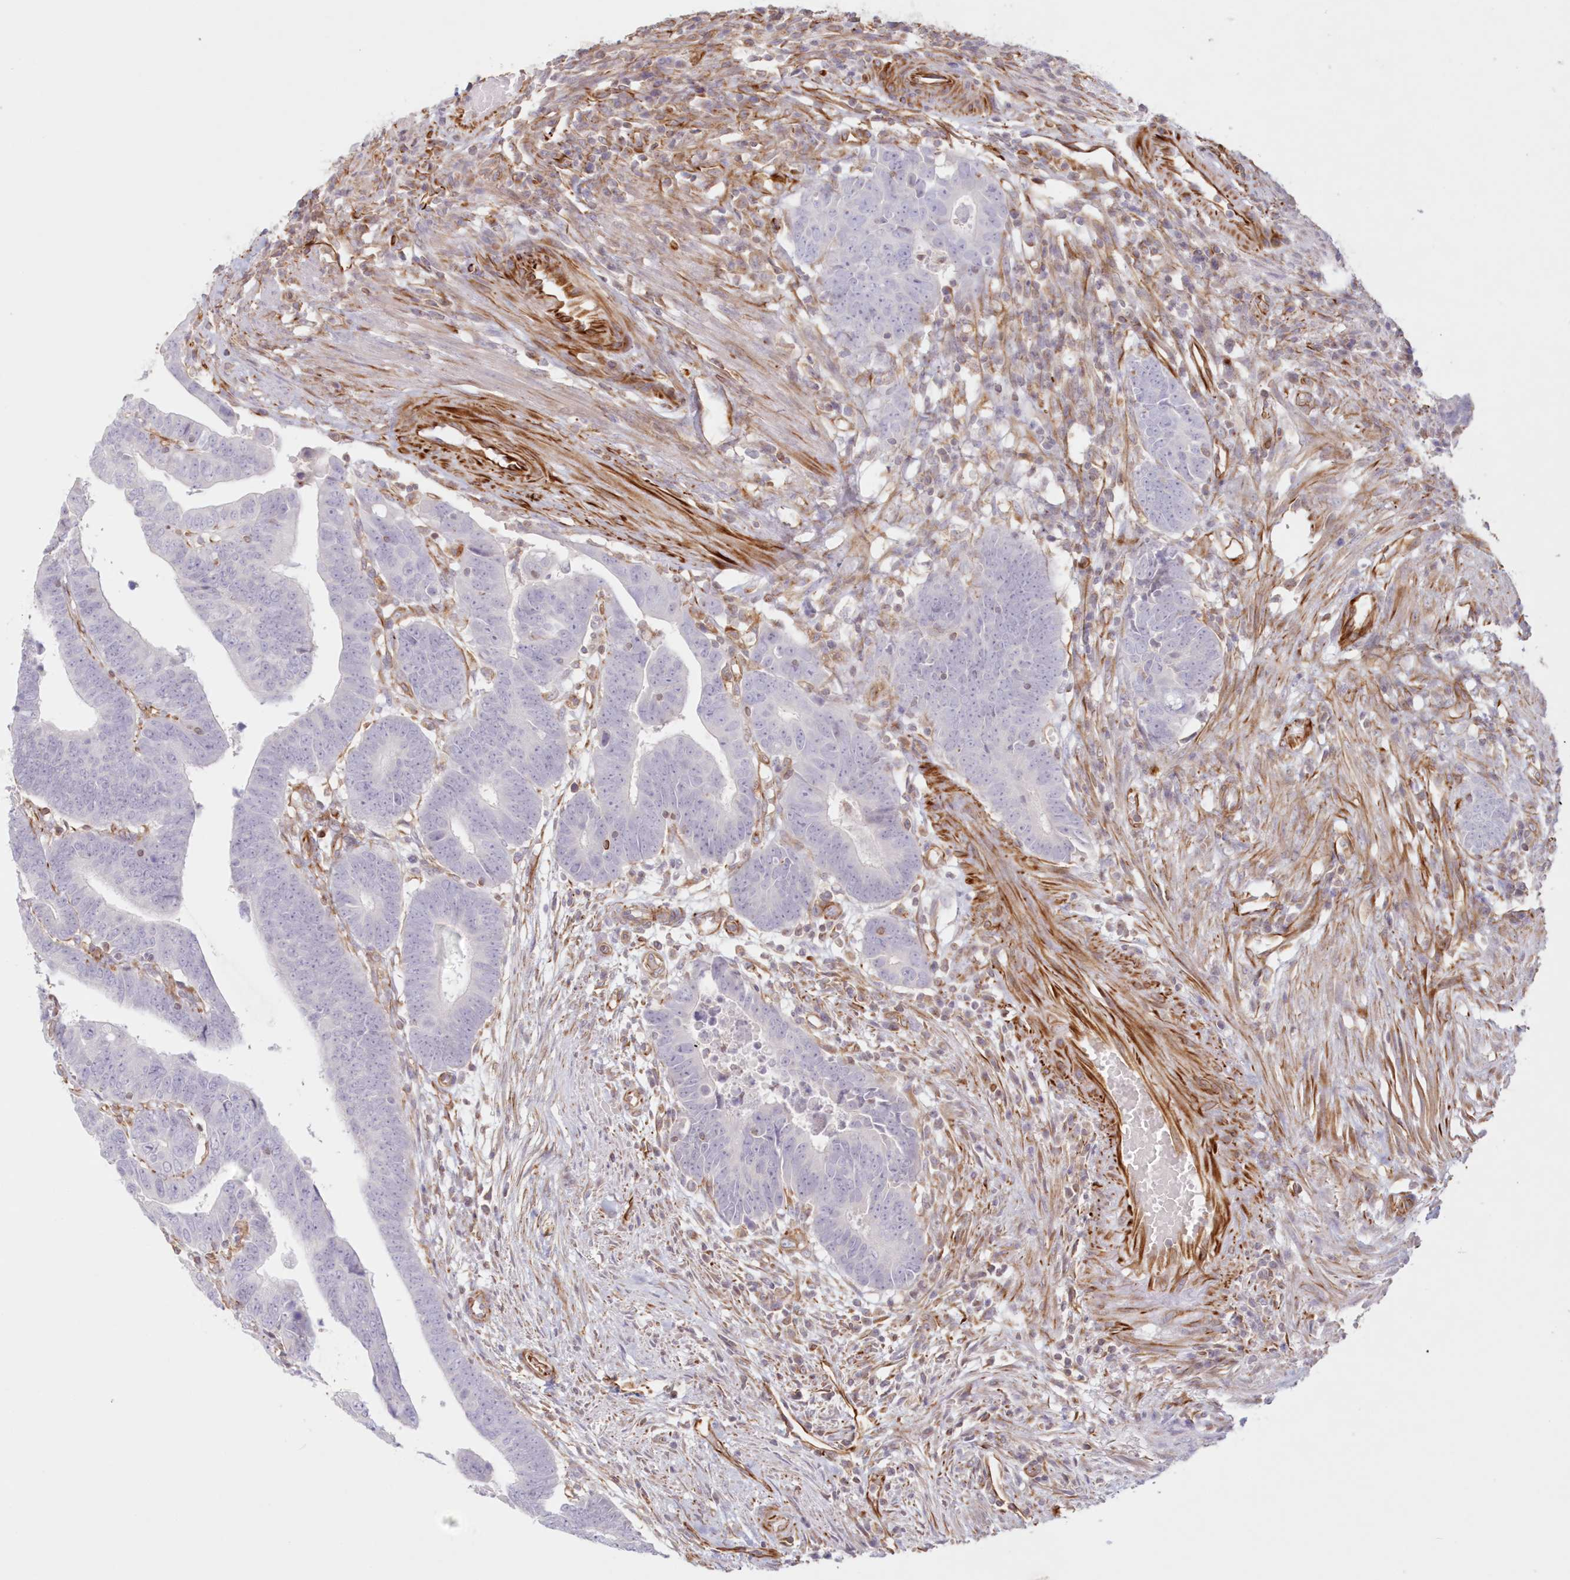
{"staining": {"intensity": "negative", "quantity": "none", "location": "none"}, "tissue": "colorectal cancer", "cell_type": "Tumor cells", "image_type": "cancer", "snomed": [{"axis": "morphology", "description": "Adenocarcinoma, NOS"}, {"axis": "topography", "description": "Rectum"}], "caption": "Histopathology image shows no significant protein positivity in tumor cells of colorectal adenocarcinoma.", "gene": "DMRTB1", "patient": {"sex": "female", "age": 65}}